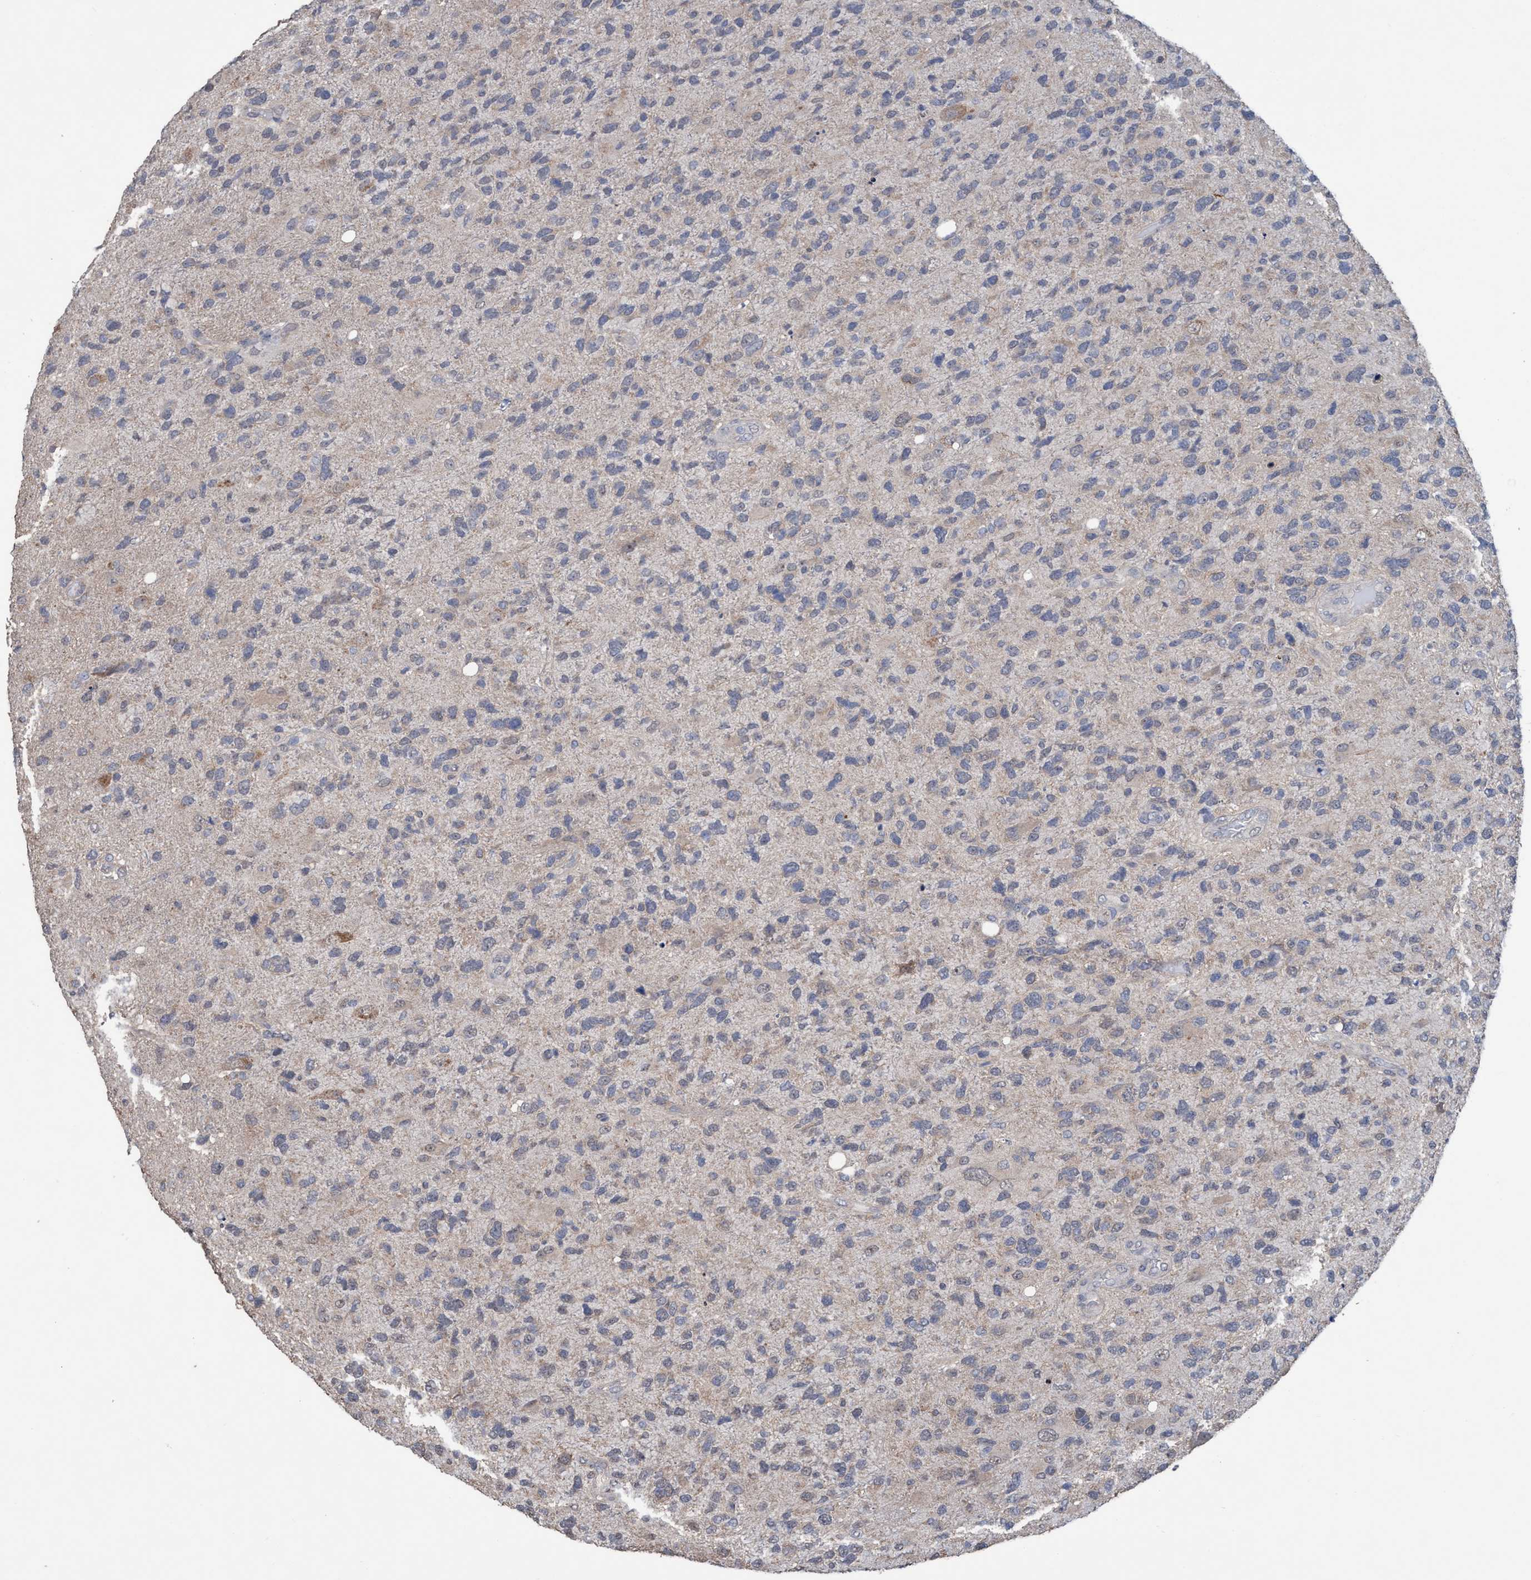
{"staining": {"intensity": "weak", "quantity": "<25%", "location": "cytoplasmic/membranous"}, "tissue": "glioma", "cell_type": "Tumor cells", "image_type": "cancer", "snomed": [{"axis": "morphology", "description": "Glioma, malignant, High grade"}, {"axis": "topography", "description": "Brain"}], "caption": "The immunohistochemistry image has no significant staining in tumor cells of malignant glioma (high-grade) tissue.", "gene": "GLOD4", "patient": {"sex": "female", "age": 58}}